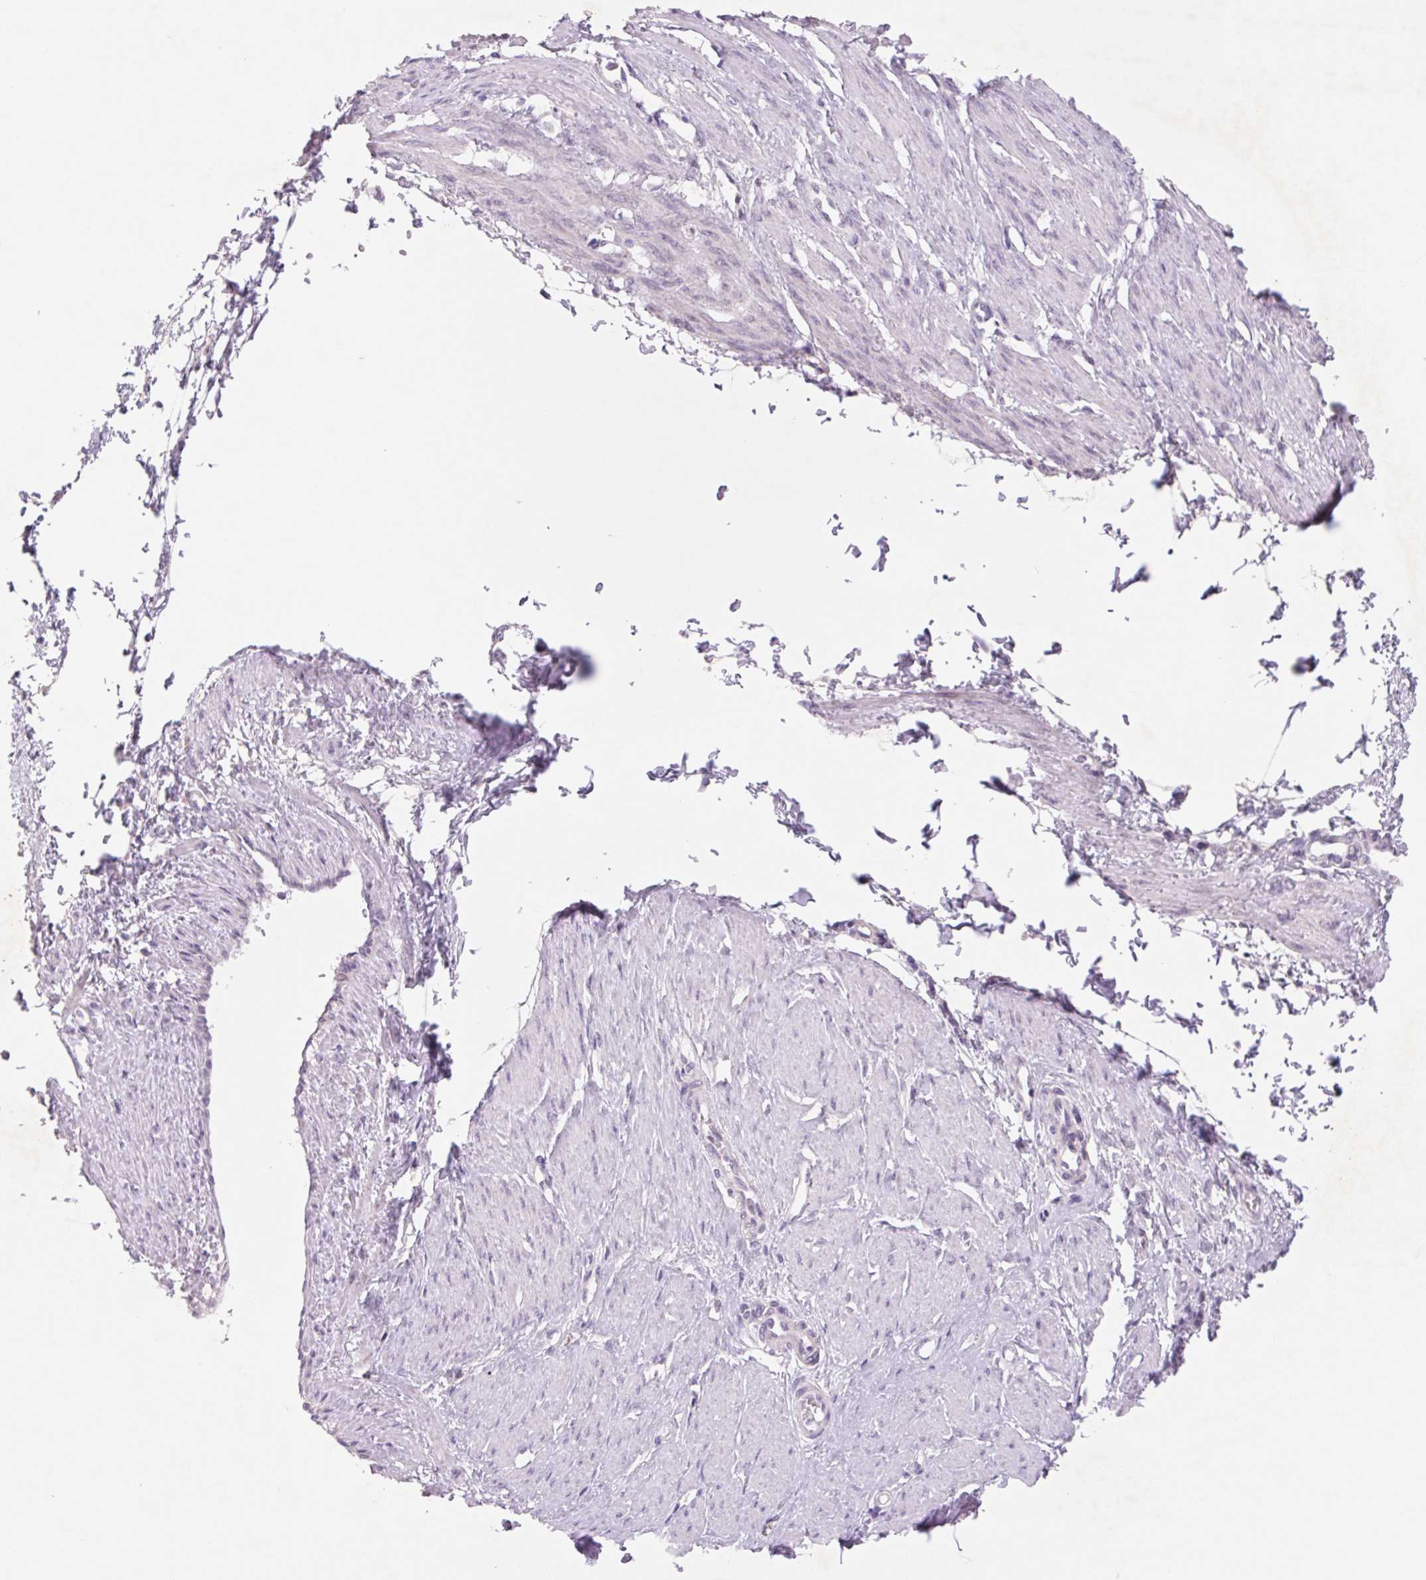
{"staining": {"intensity": "moderate", "quantity": "25%-75%", "location": "nuclear"}, "tissue": "smooth muscle", "cell_type": "Smooth muscle cells", "image_type": "normal", "snomed": [{"axis": "morphology", "description": "Normal tissue, NOS"}, {"axis": "topography", "description": "Smooth muscle"}, {"axis": "topography", "description": "Uterus"}], "caption": "An image of human smooth muscle stained for a protein shows moderate nuclear brown staining in smooth muscle cells. (DAB IHC with brightfield microscopy, high magnification).", "gene": "DPPA5", "patient": {"sex": "female", "age": 39}}